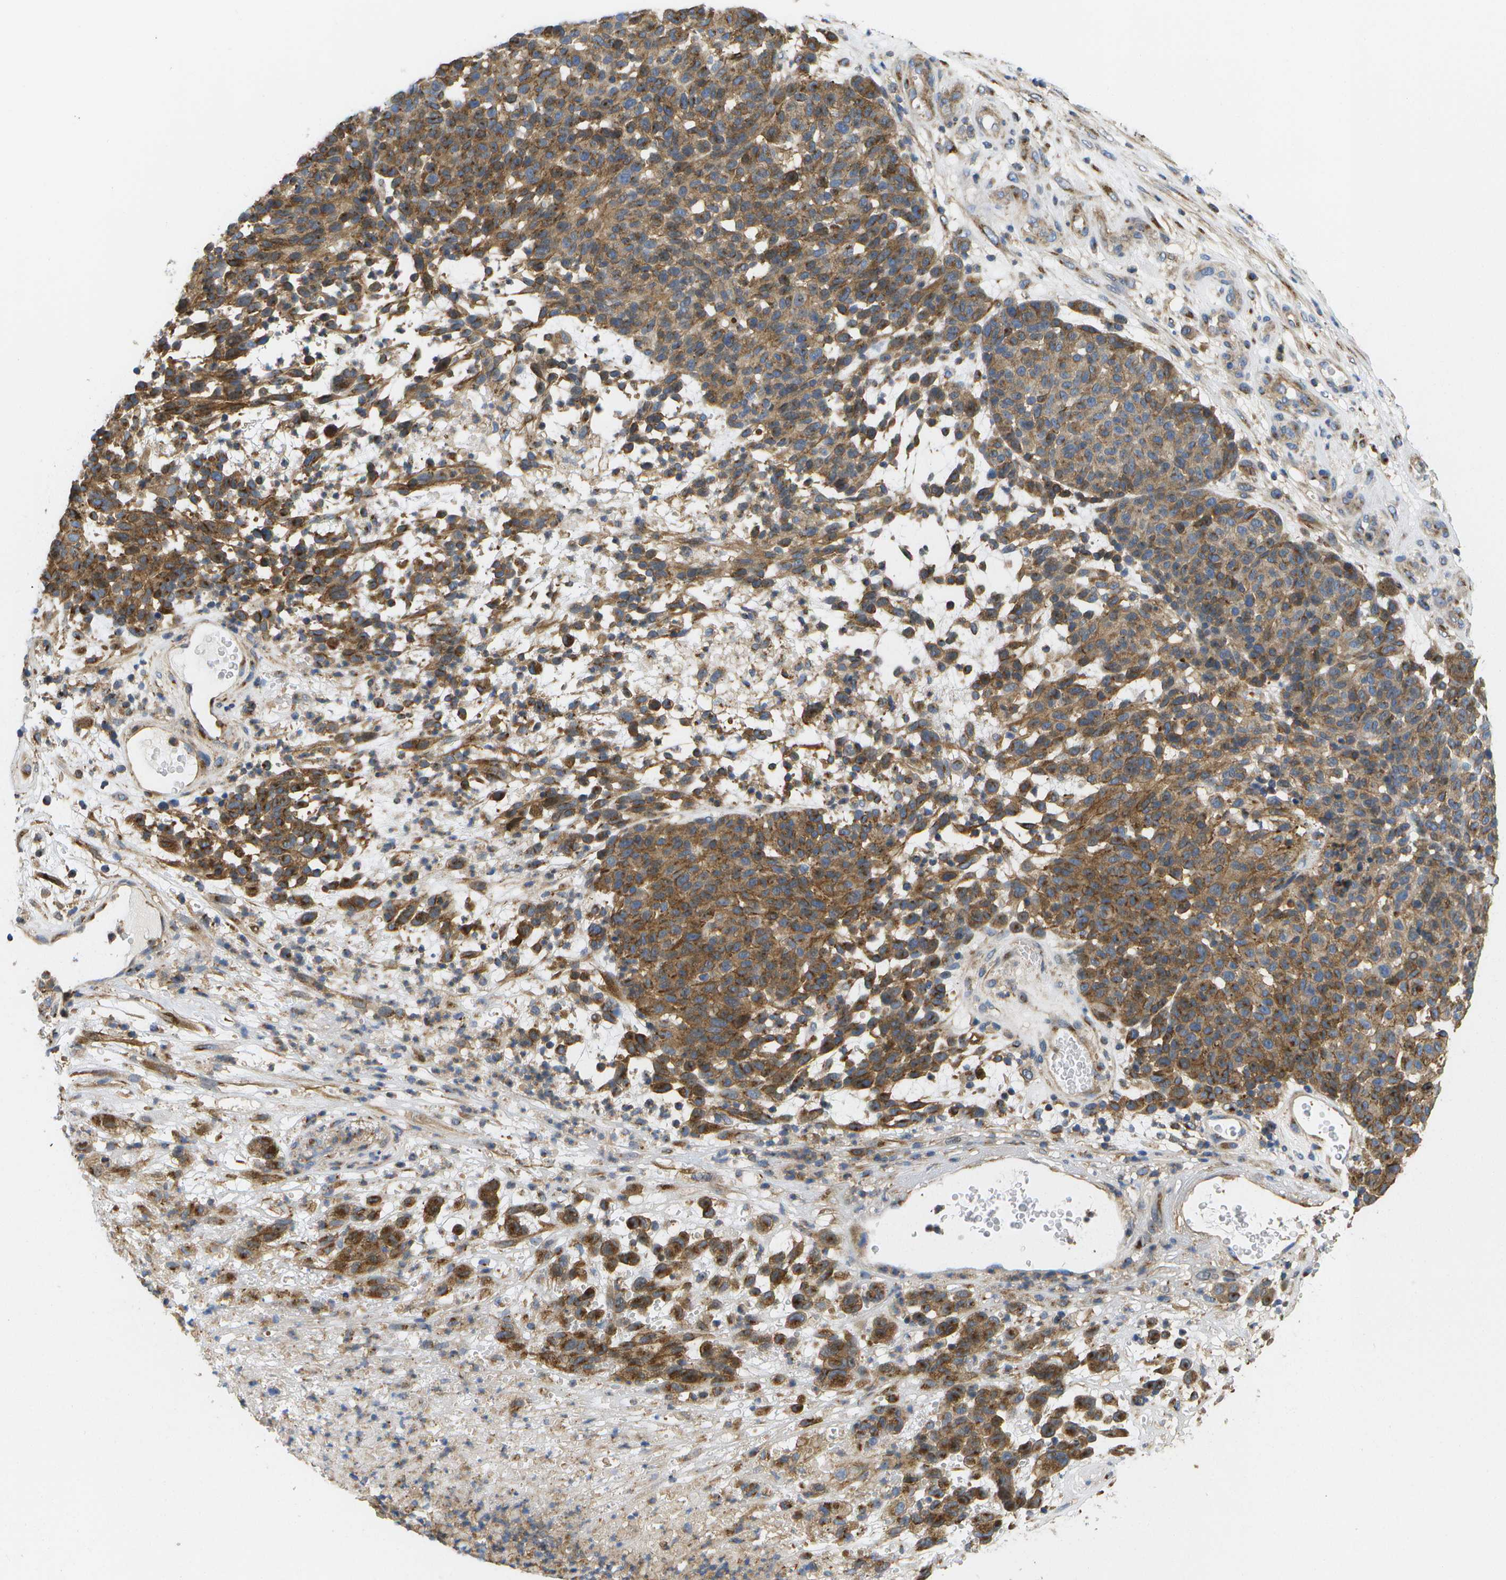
{"staining": {"intensity": "moderate", "quantity": ">75%", "location": "cytoplasmic/membranous"}, "tissue": "melanoma", "cell_type": "Tumor cells", "image_type": "cancer", "snomed": [{"axis": "morphology", "description": "Malignant melanoma, NOS"}, {"axis": "topography", "description": "Skin"}], "caption": "Immunohistochemical staining of malignant melanoma displays medium levels of moderate cytoplasmic/membranous protein expression in about >75% of tumor cells.", "gene": "BST2", "patient": {"sex": "male", "age": 59}}